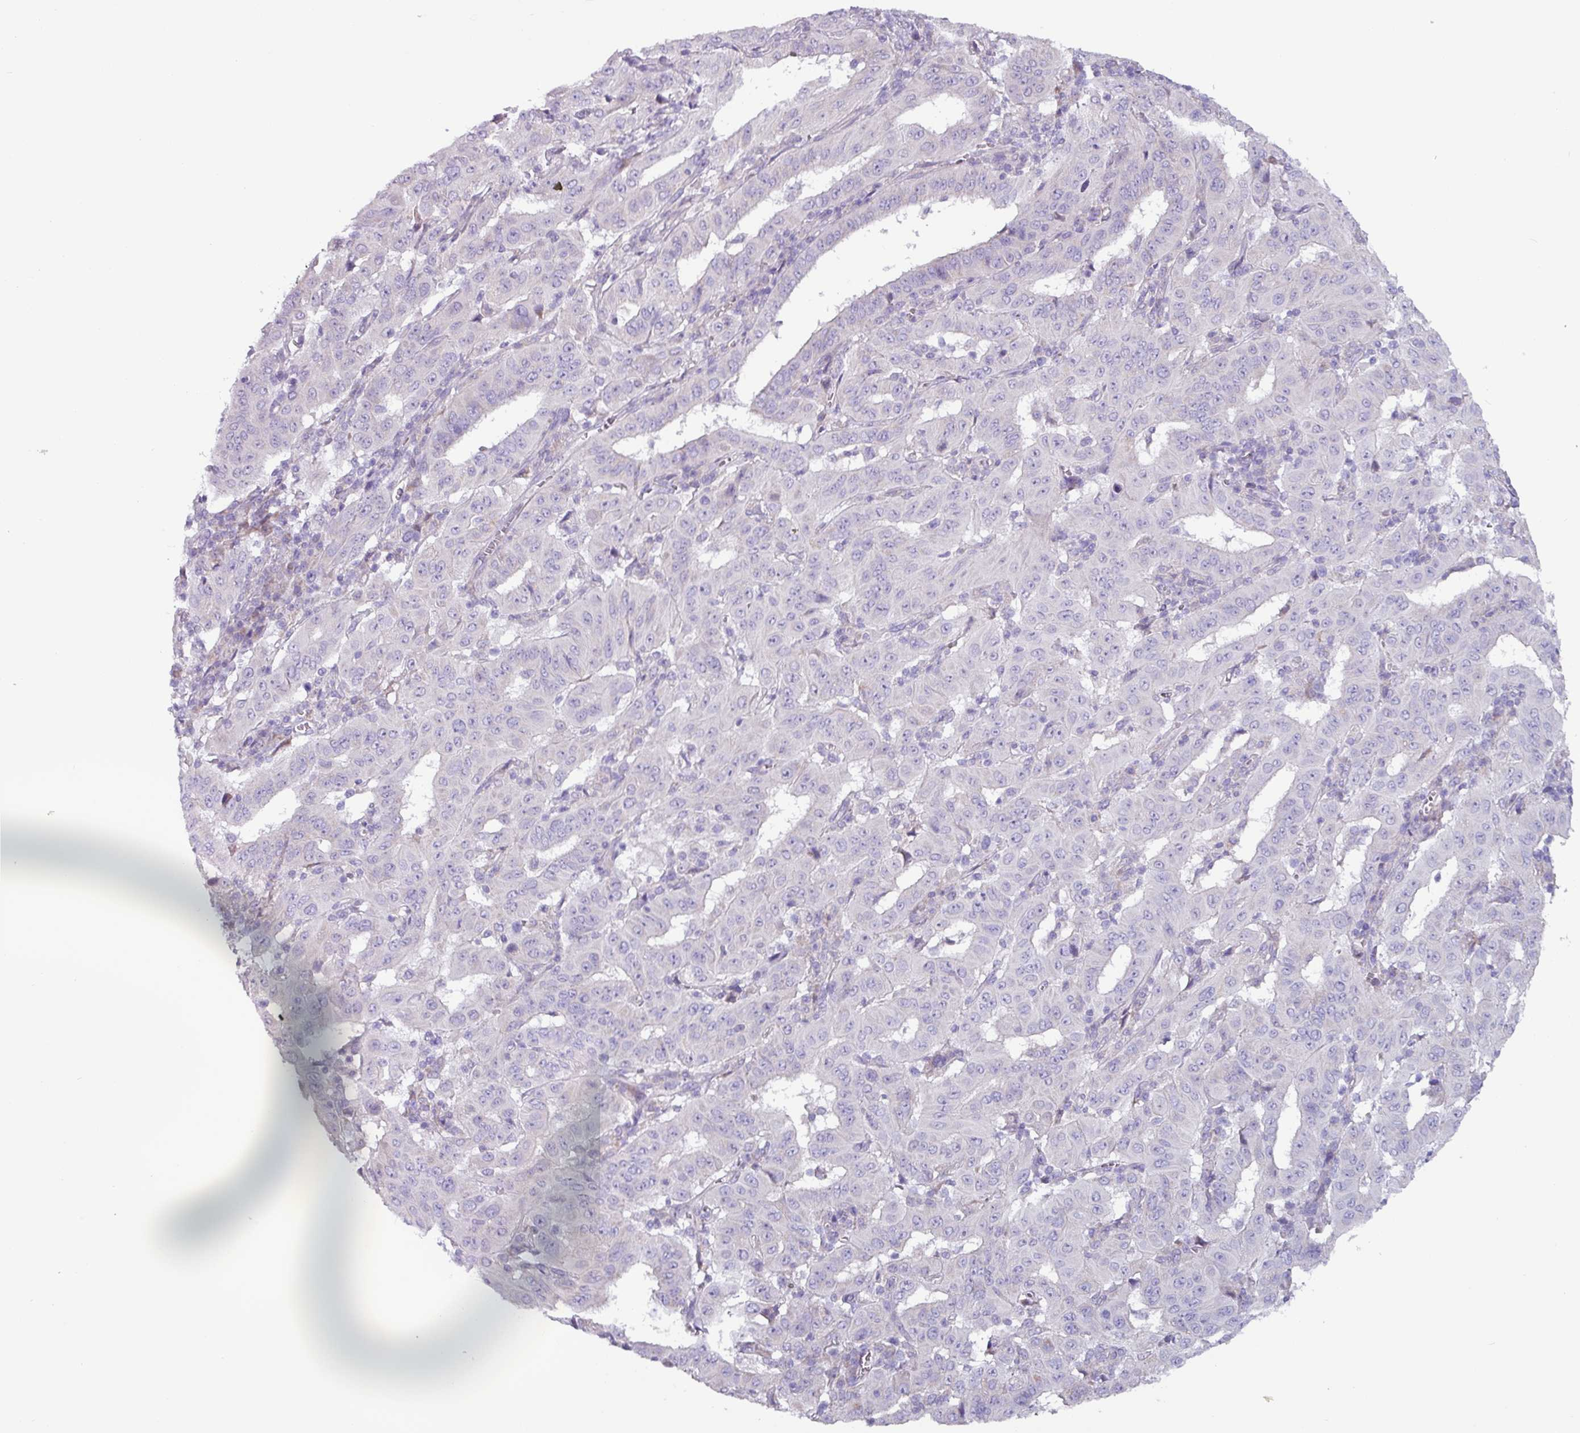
{"staining": {"intensity": "negative", "quantity": "none", "location": "none"}, "tissue": "pancreatic cancer", "cell_type": "Tumor cells", "image_type": "cancer", "snomed": [{"axis": "morphology", "description": "Adenocarcinoma, NOS"}, {"axis": "topography", "description": "Pancreas"}], "caption": "High magnification brightfield microscopy of pancreatic cancer (adenocarcinoma) stained with DAB (brown) and counterstained with hematoxylin (blue): tumor cells show no significant expression.", "gene": "RGS16", "patient": {"sex": "male", "age": 63}}